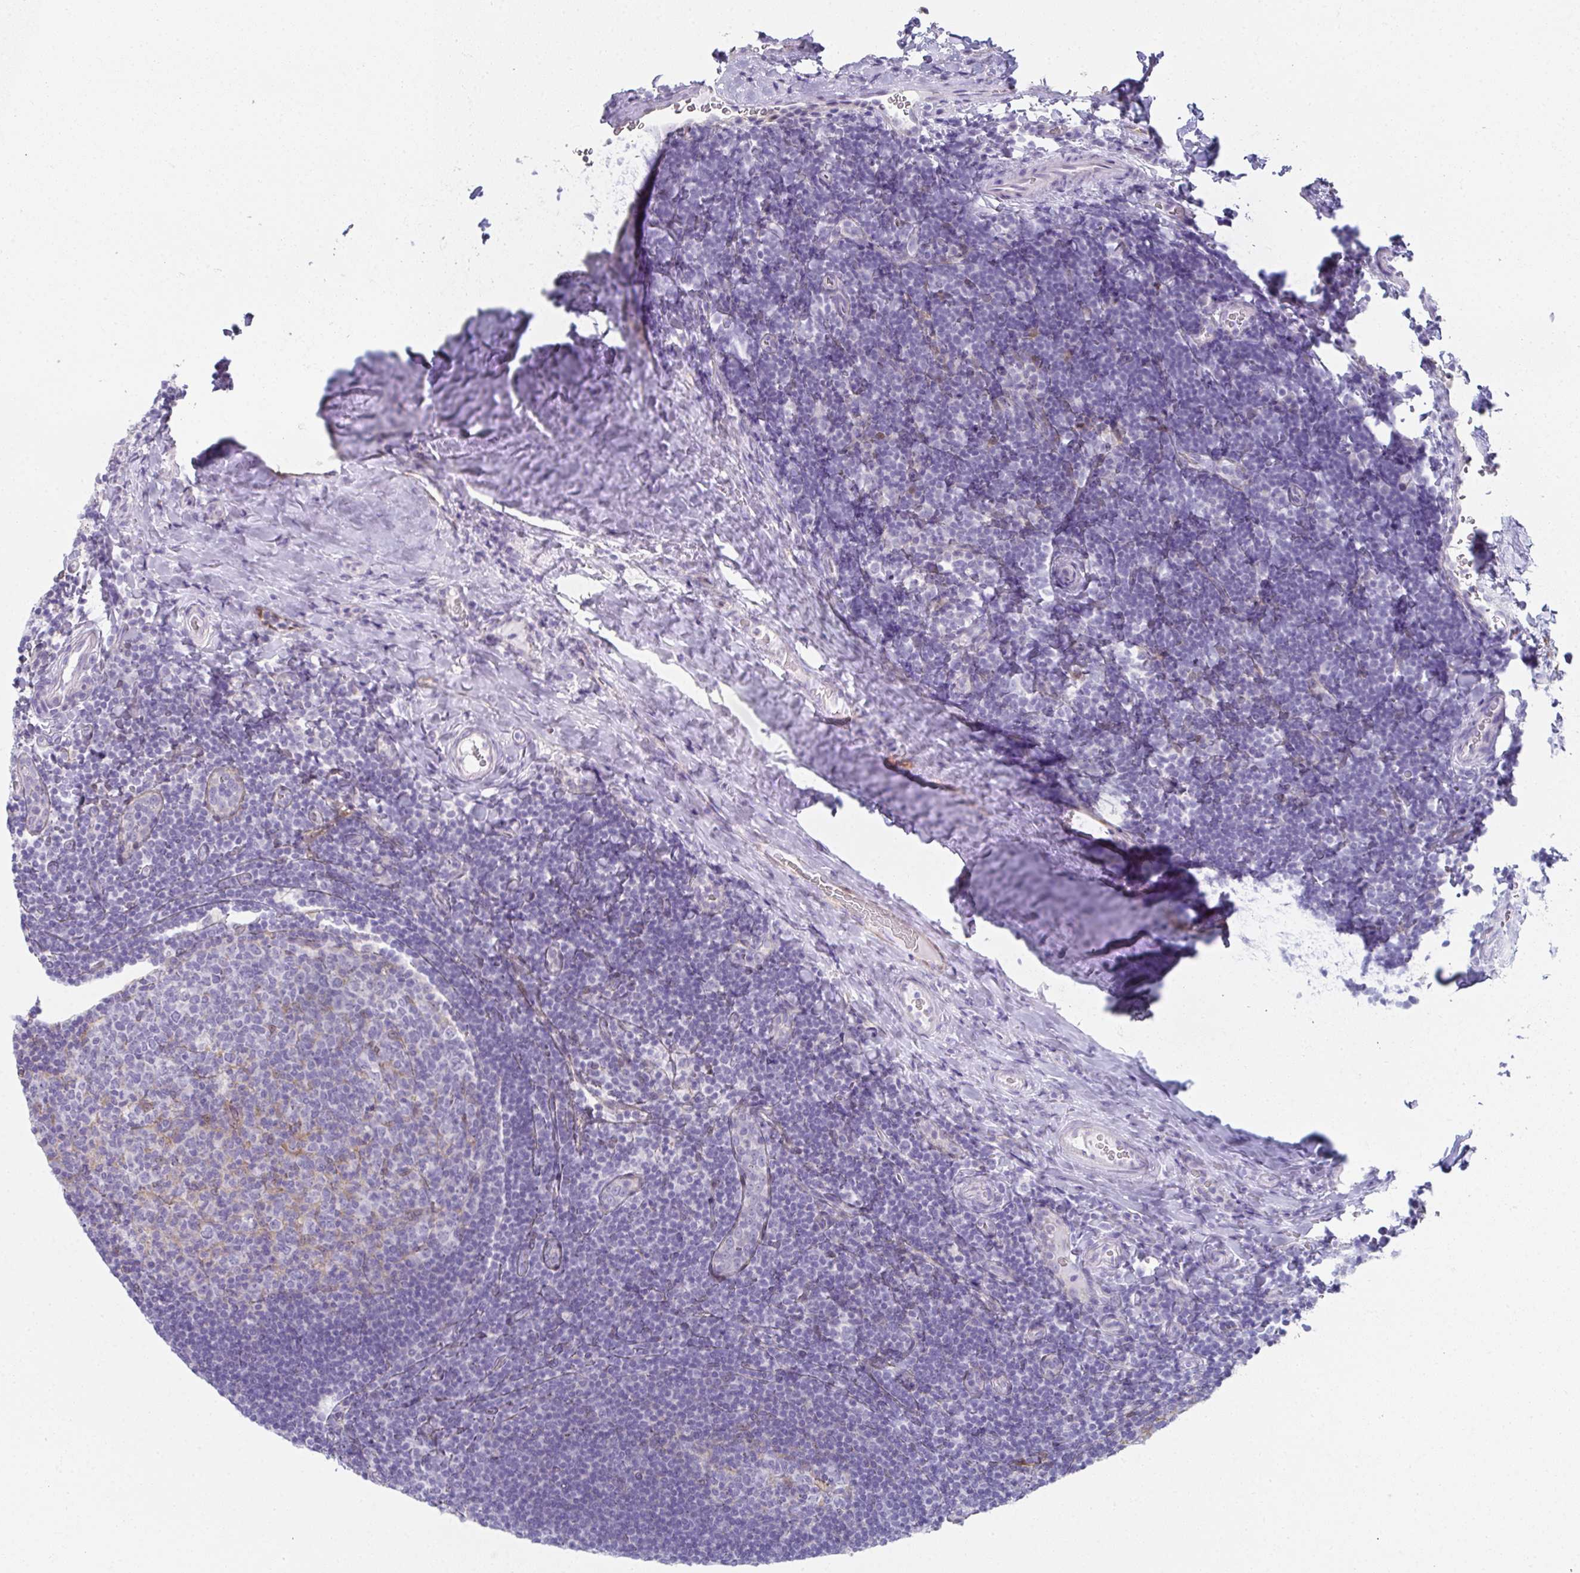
{"staining": {"intensity": "negative", "quantity": "none", "location": "none"}, "tissue": "tonsil", "cell_type": "Germinal center cells", "image_type": "normal", "snomed": [{"axis": "morphology", "description": "Normal tissue, NOS"}, {"axis": "topography", "description": "Tonsil"}], "caption": "DAB immunohistochemical staining of benign tonsil displays no significant expression in germinal center cells.", "gene": "RBP1", "patient": {"sex": "male", "age": 17}}